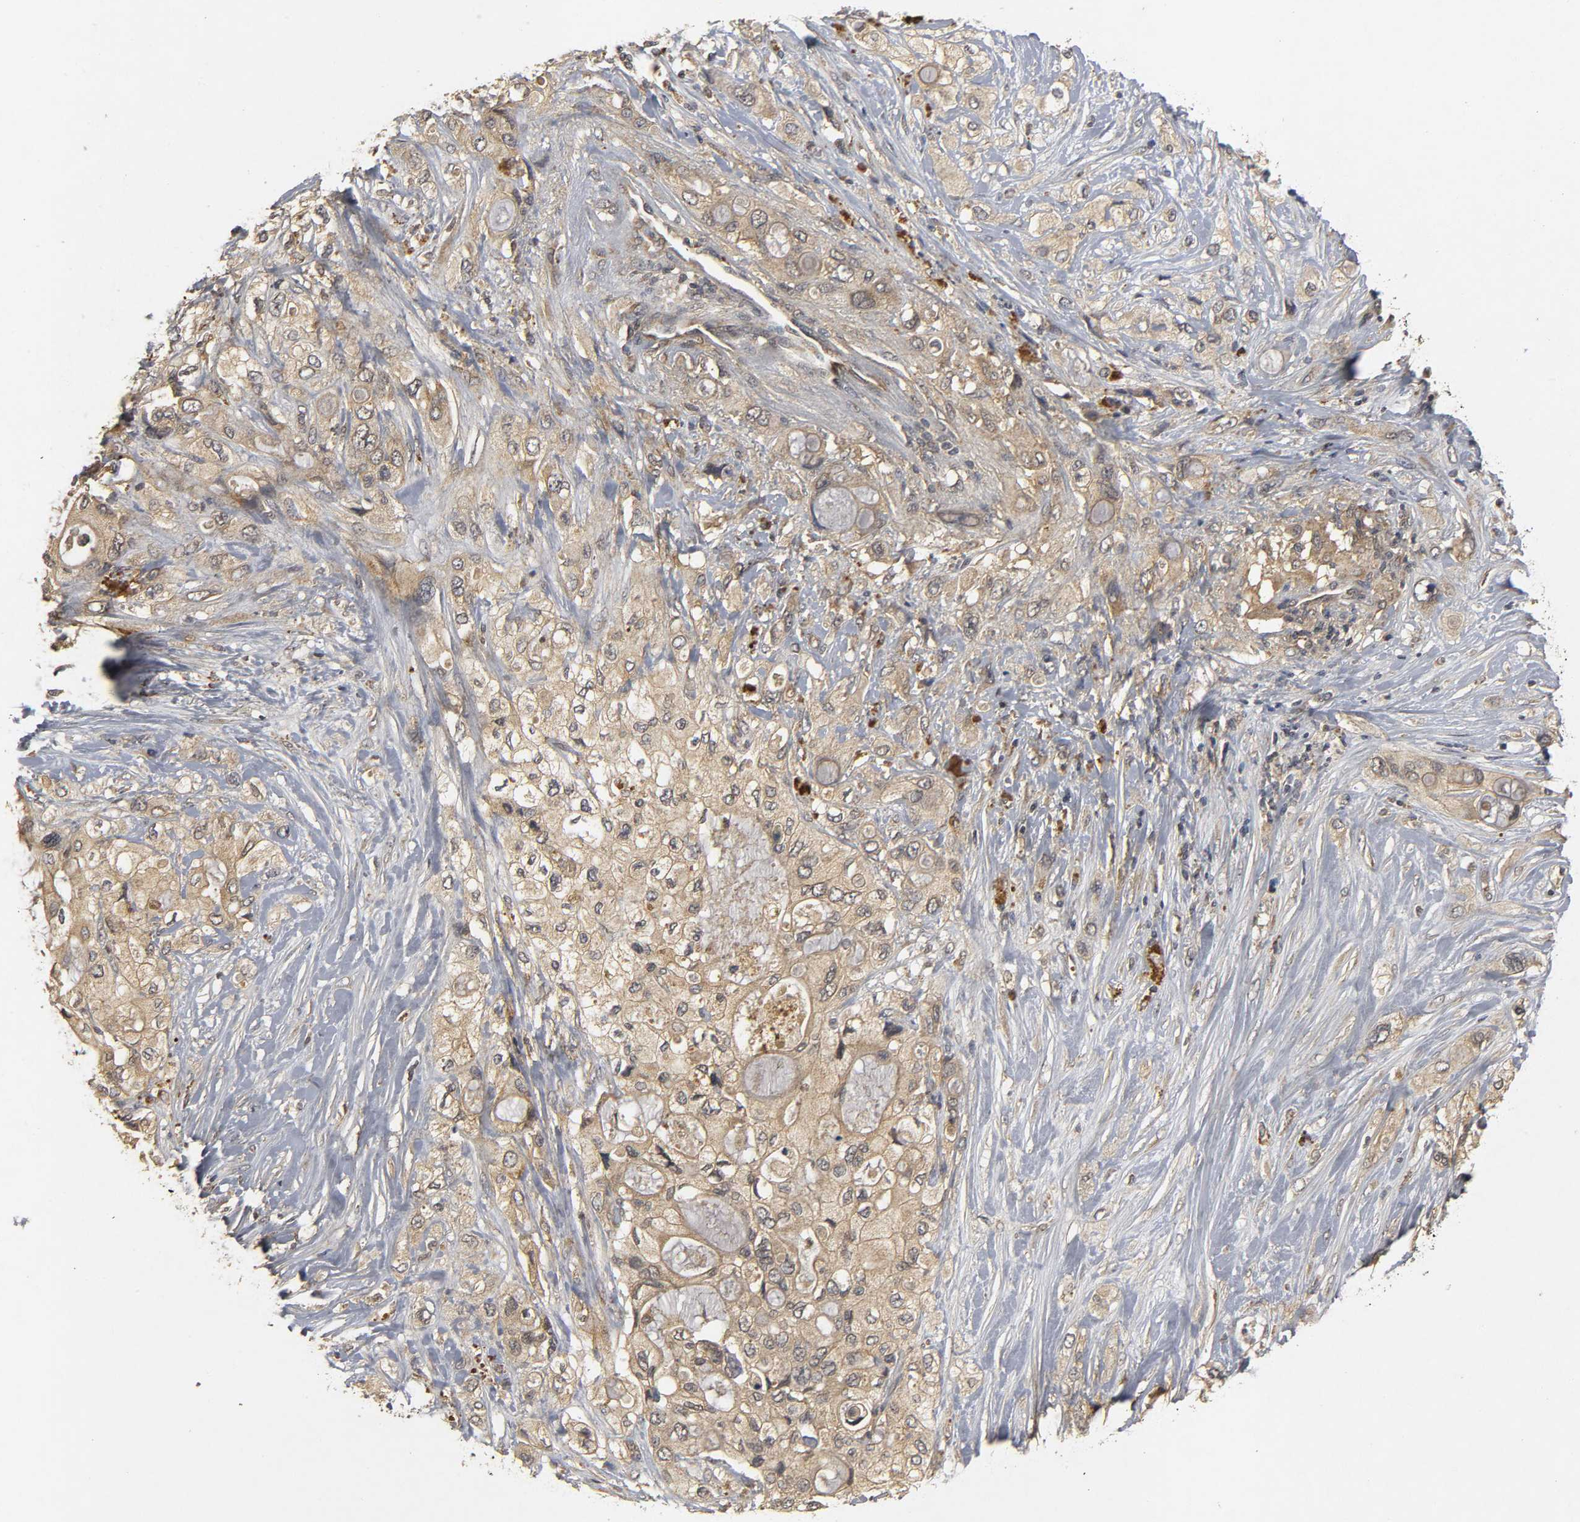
{"staining": {"intensity": "weak", "quantity": ">75%", "location": "cytoplasmic/membranous"}, "tissue": "pancreatic cancer", "cell_type": "Tumor cells", "image_type": "cancer", "snomed": [{"axis": "morphology", "description": "Adenocarcinoma, NOS"}, {"axis": "topography", "description": "Pancreas"}], "caption": "High-power microscopy captured an IHC photomicrograph of pancreatic cancer, revealing weak cytoplasmic/membranous staining in about >75% of tumor cells.", "gene": "TRAF6", "patient": {"sex": "female", "age": 59}}